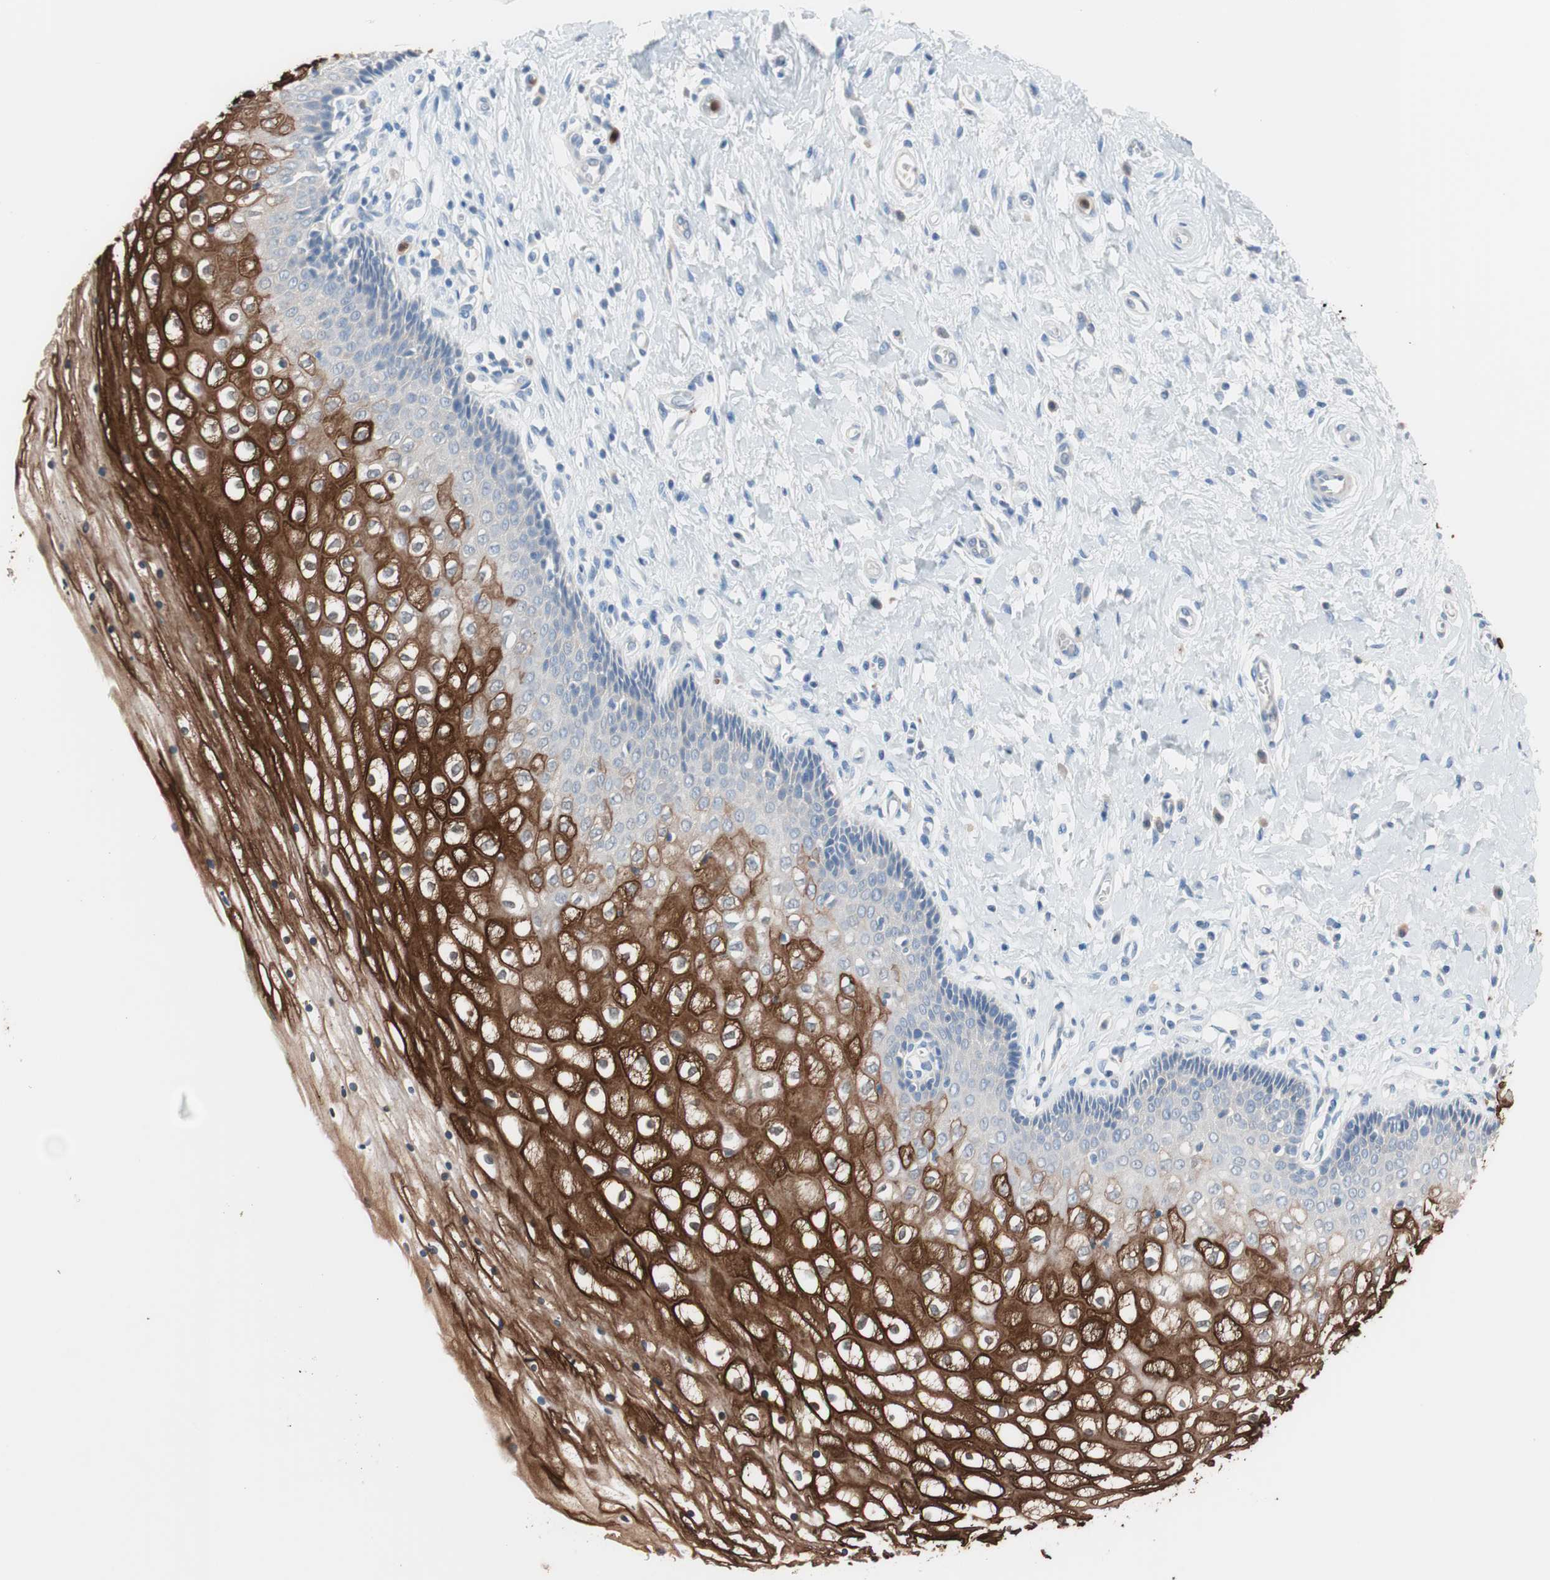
{"staining": {"intensity": "strong", "quantity": "25%-75%", "location": "cytoplasmic/membranous"}, "tissue": "vagina", "cell_type": "Squamous epithelial cells", "image_type": "normal", "snomed": [{"axis": "morphology", "description": "Normal tissue, NOS"}, {"axis": "topography", "description": "Soft tissue"}, {"axis": "topography", "description": "Vagina"}], "caption": "IHC of benign human vagina reveals high levels of strong cytoplasmic/membranous positivity in approximately 25%-75% of squamous epithelial cells.", "gene": "CLEC4D", "patient": {"sex": "female", "age": 61}}